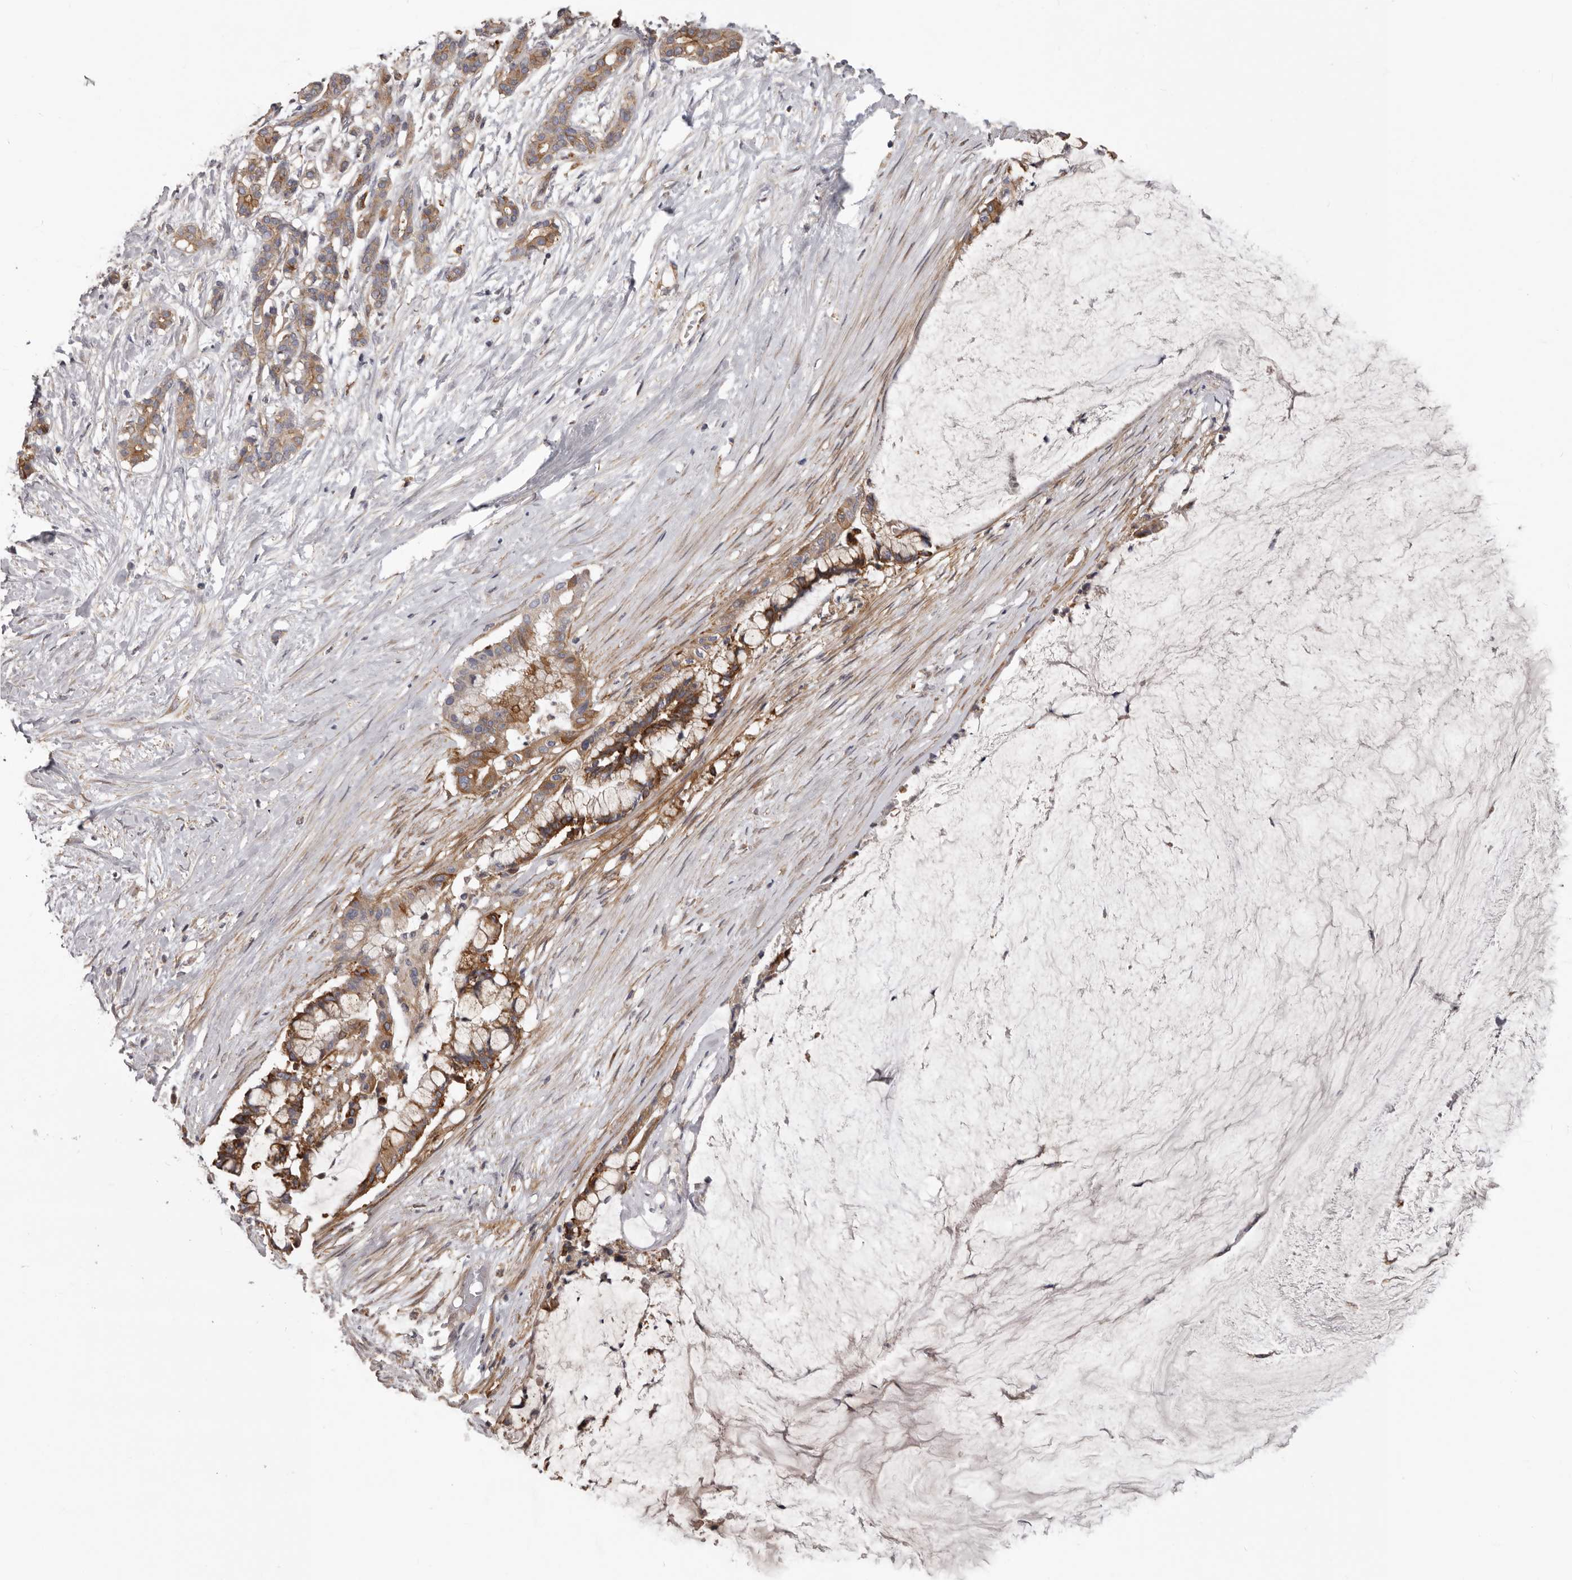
{"staining": {"intensity": "moderate", "quantity": ">75%", "location": "cytoplasmic/membranous"}, "tissue": "pancreatic cancer", "cell_type": "Tumor cells", "image_type": "cancer", "snomed": [{"axis": "morphology", "description": "Adenocarcinoma, NOS"}, {"axis": "topography", "description": "Pancreas"}], "caption": "Immunohistochemistry (IHC) micrograph of adenocarcinoma (pancreatic) stained for a protein (brown), which shows medium levels of moderate cytoplasmic/membranous positivity in approximately >75% of tumor cells.", "gene": "ENAH", "patient": {"sex": "male", "age": 41}}